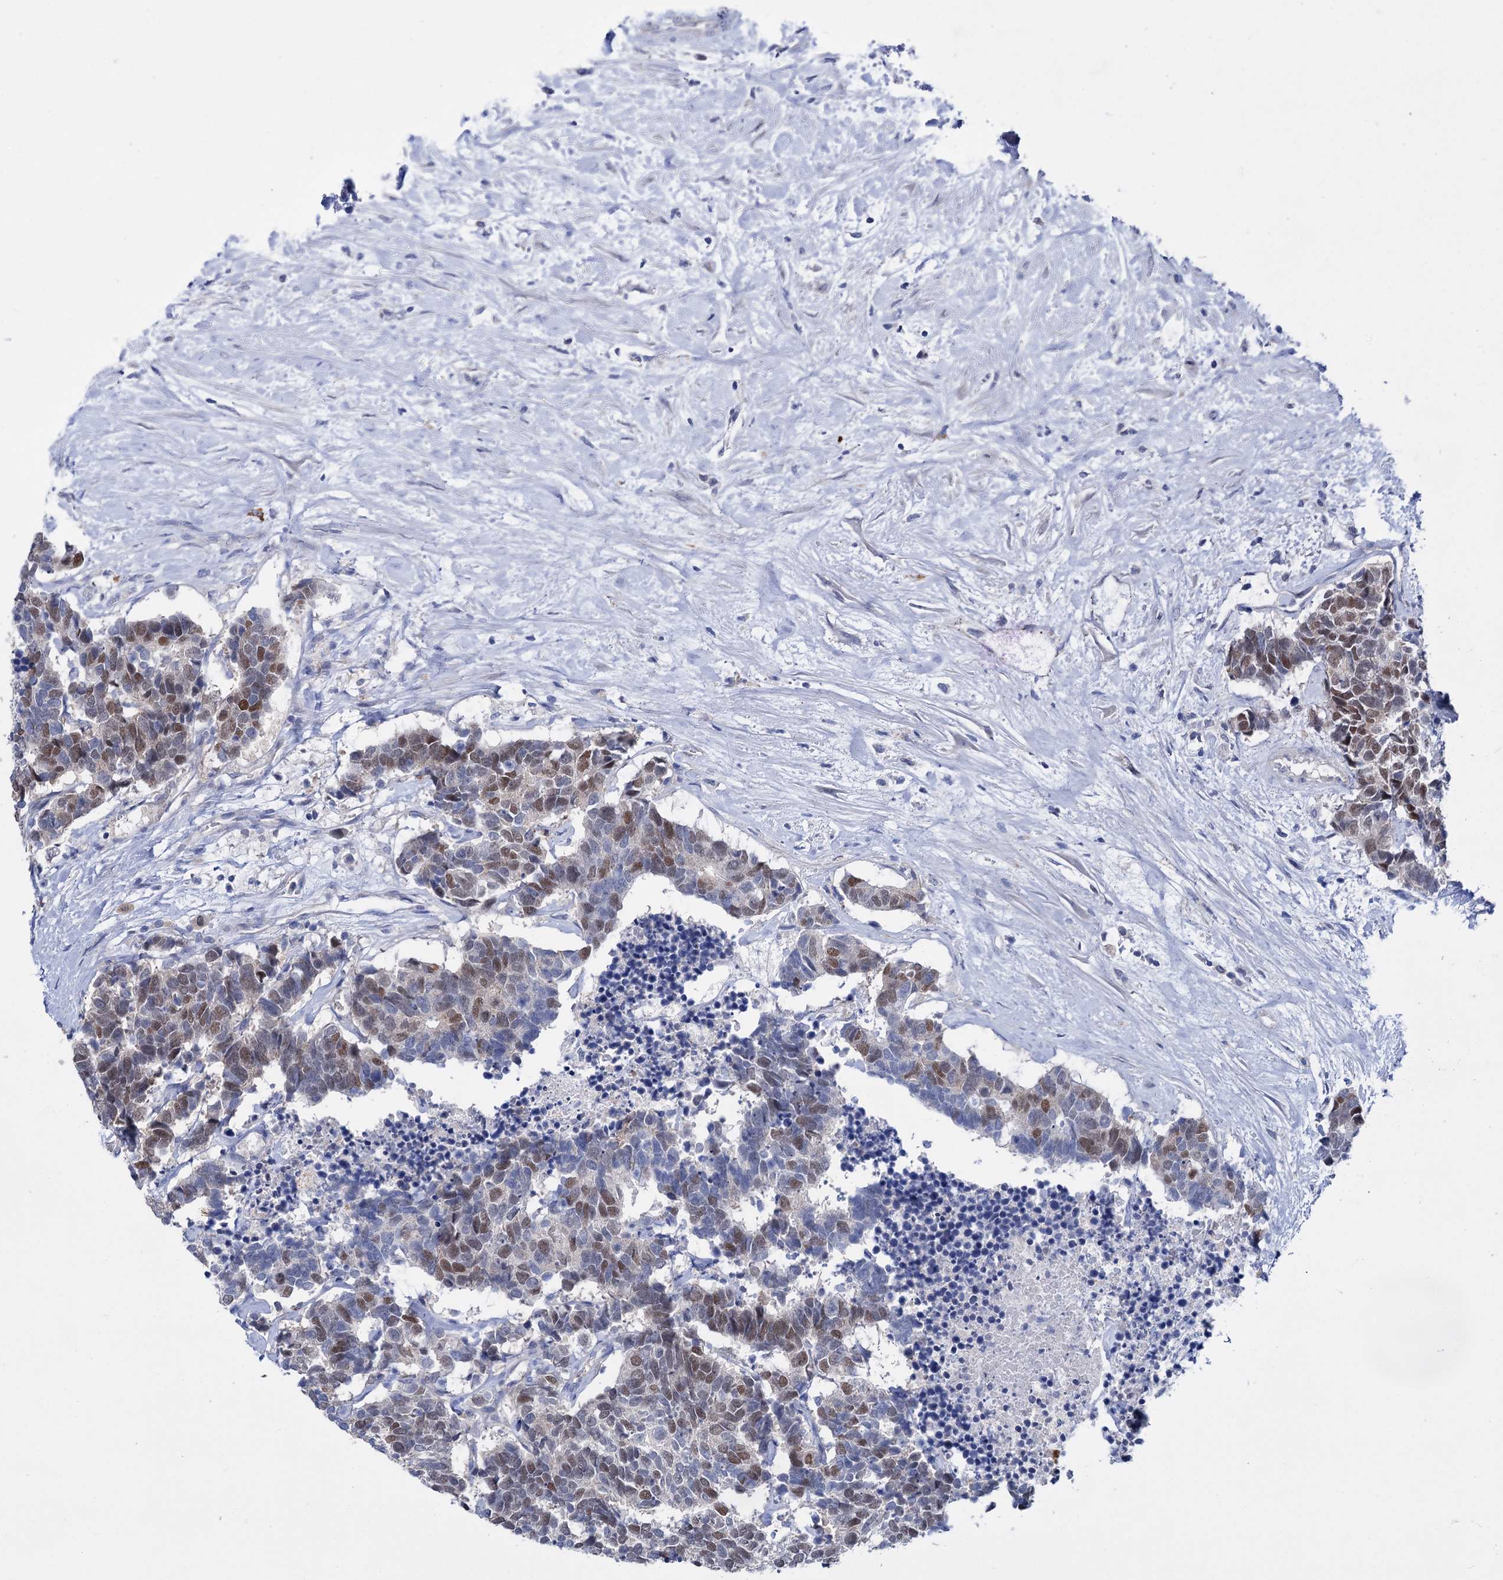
{"staining": {"intensity": "strong", "quantity": "25%-75%", "location": "nuclear"}, "tissue": "carcinoid", "cell_type": "Tumor cells", "image_type": "cancer", "snomed": [{"axis": "morphology", "description": "Carcinoma, NOS"}, {"axis": "morphology", "description": "Carcinoid, malignant, NOS"}, {"axis": "topography", "description": "Urinary bladder"}], "caption": "Protein staining exhibits strong nuclear expression in approximately 25%-75% of tumor cells in carcinoma.", "gene": "FAM111B", "patient": {"sex": "male", "age": 57}}